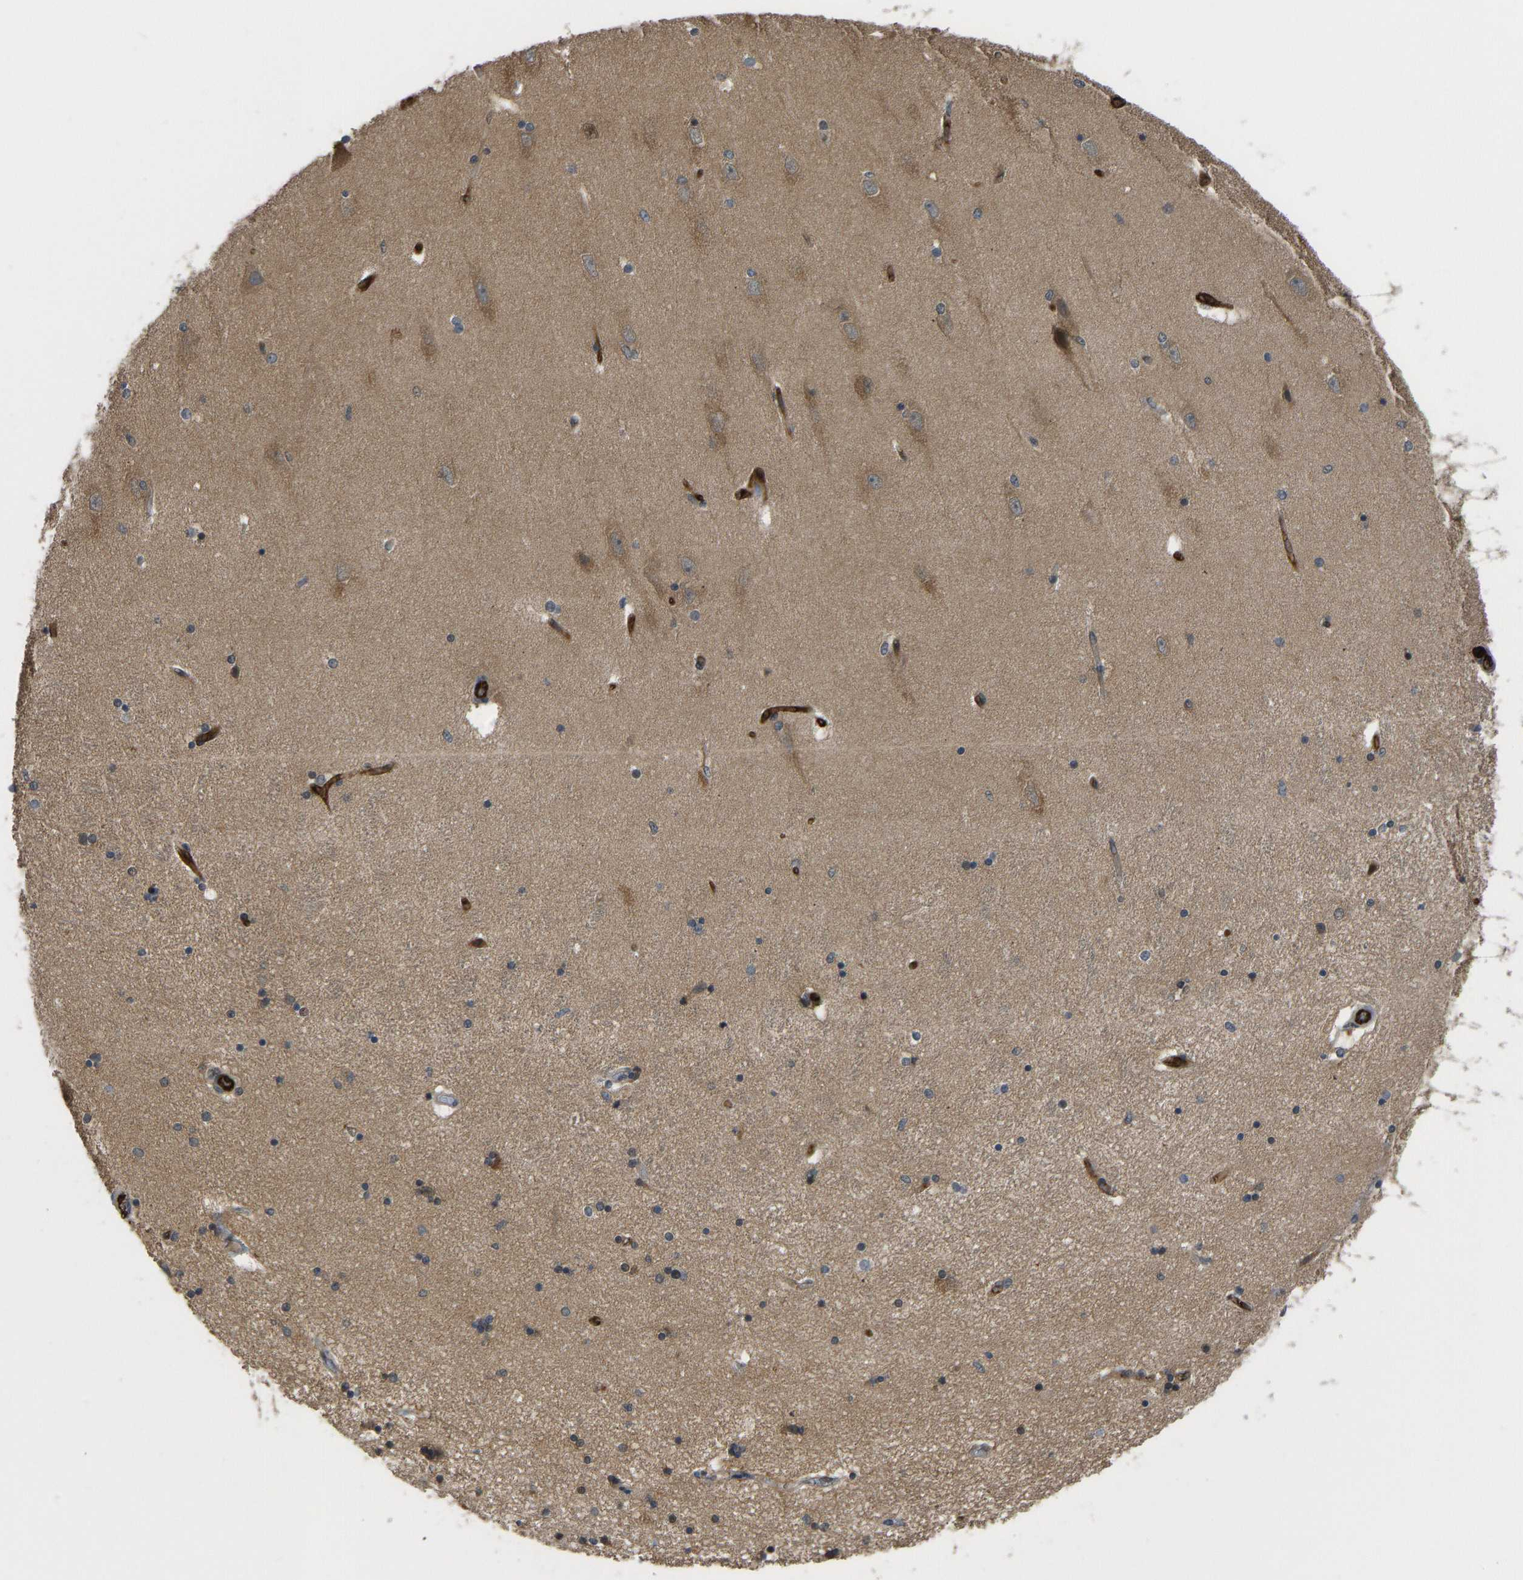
{"staining": {"intensity": "weak", "quantity": "<25%", "location": "cytoplasmic/membranous"}, "tissue": "hippocampus", "cell_type": "Glial cells", "image_type": "normal", "snomed": [{"axis": "morphology", "description": "Normal tissue, NOS"}, {"axis": "topography", "description": "Hippocampus"}], "caption": "Image shows no protein staining in glial cells of unremarkable hippocampus. (DAB IHC, high magnification).", "gene": "CCT8", "patient": {"sex": "female", "age": 54}}